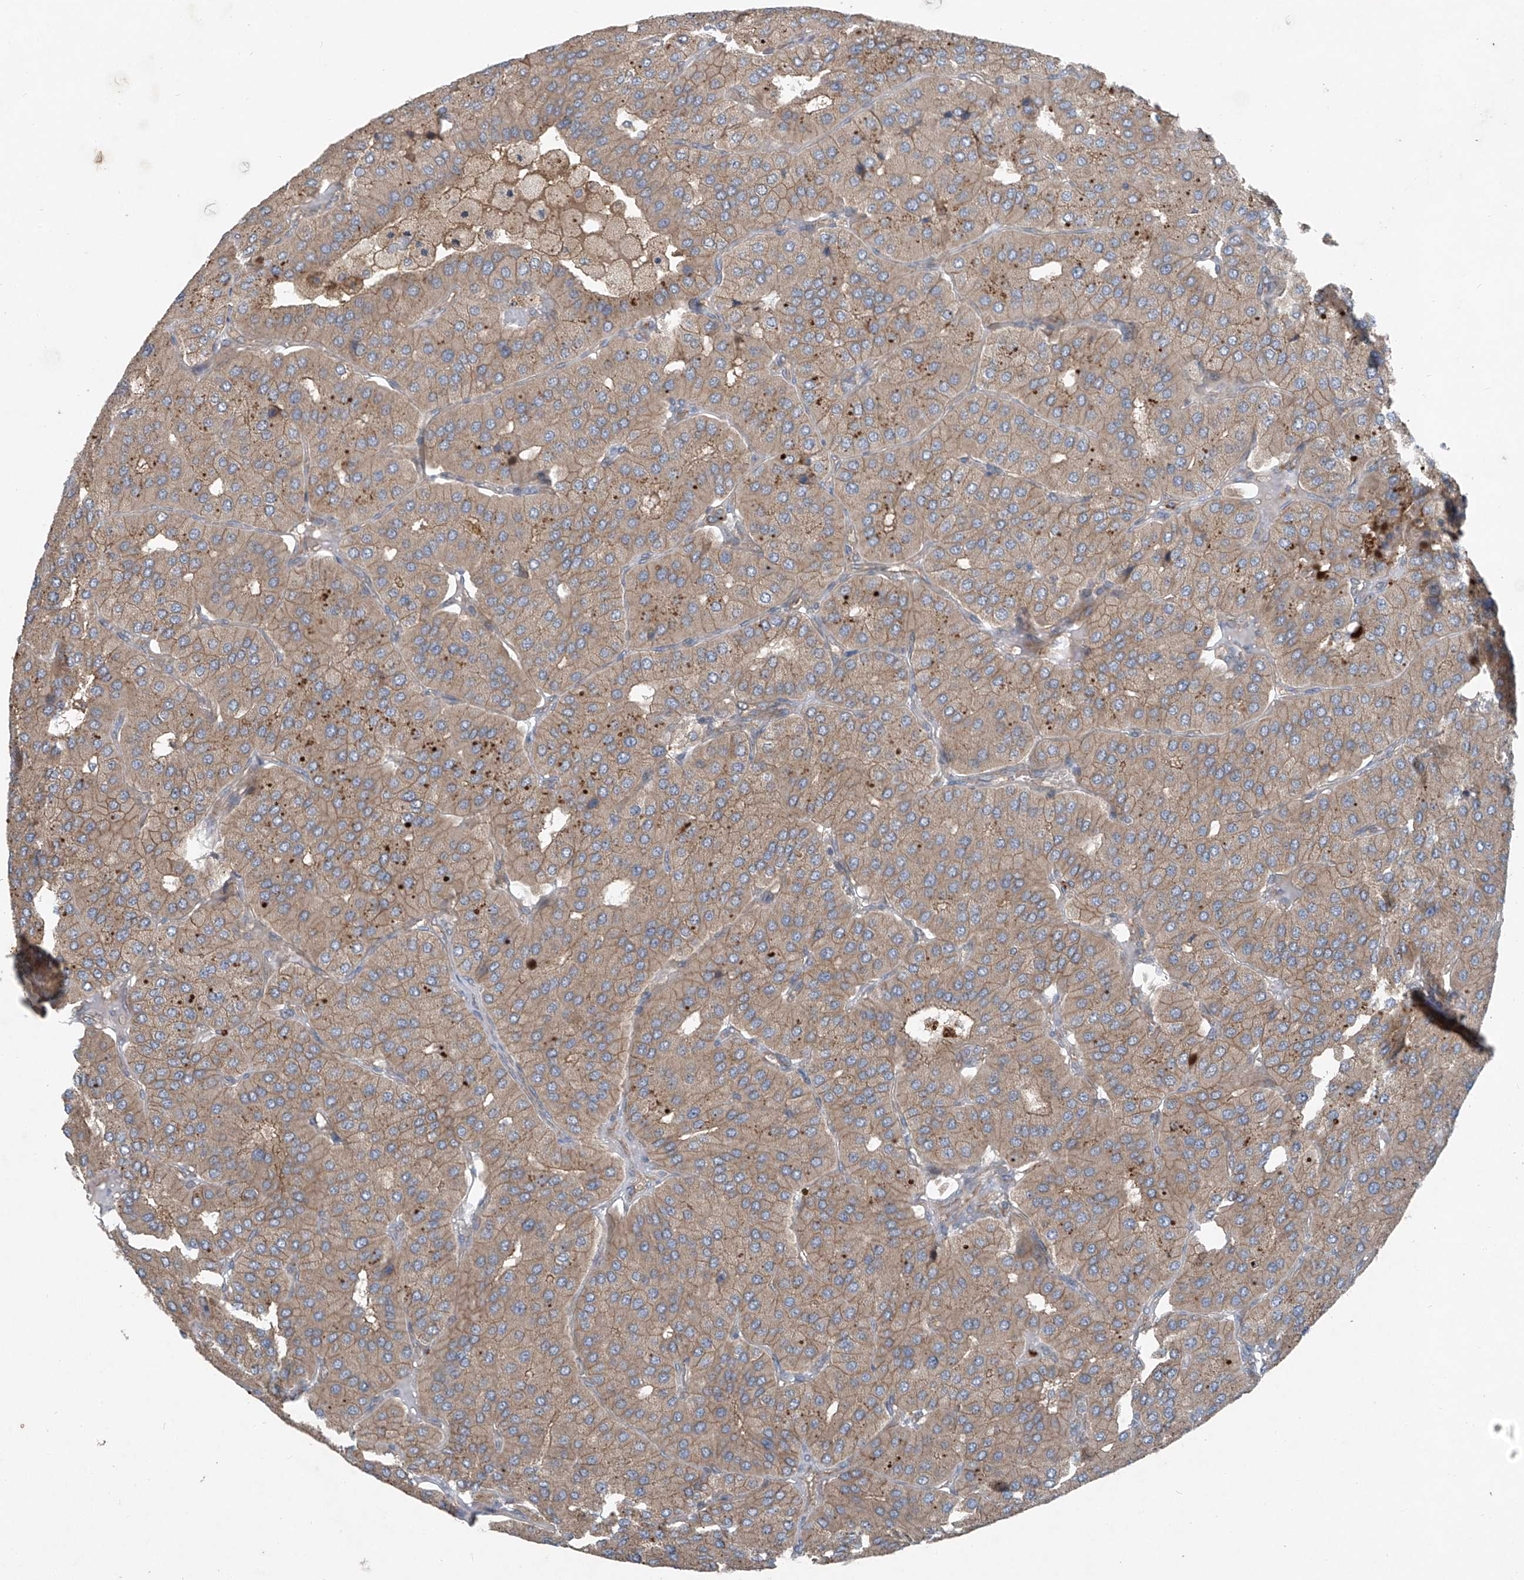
{"staining": {"intensity": "weak", "quantity": ">75%", "location": "cytoplasmic/membranous"}, "tissue": "parathyroid gland", "cell_type": "Glandular cells", "image_type": "normal", "snomed": [{"axis": "morphology", "description": "Normal tissue, NOS"}, {"axis": "morphology", "description": "Adenoma, NOS"}, {"axis": "topography", "description": "Parathyroid gland"}], "caption": "Immunohistochemistry (IHC) image of unremarkable parathyroid gland: parathyroid gland stained using immunohistochemistry shows low levels of weak protein expression localized specifically in the cytoplasmic/membranous of glandular cells, appearing as a cytoplasmic/membranous brown color.", "gene": "FOXRED2", "patient": {"sex": "female", "age": 86}}